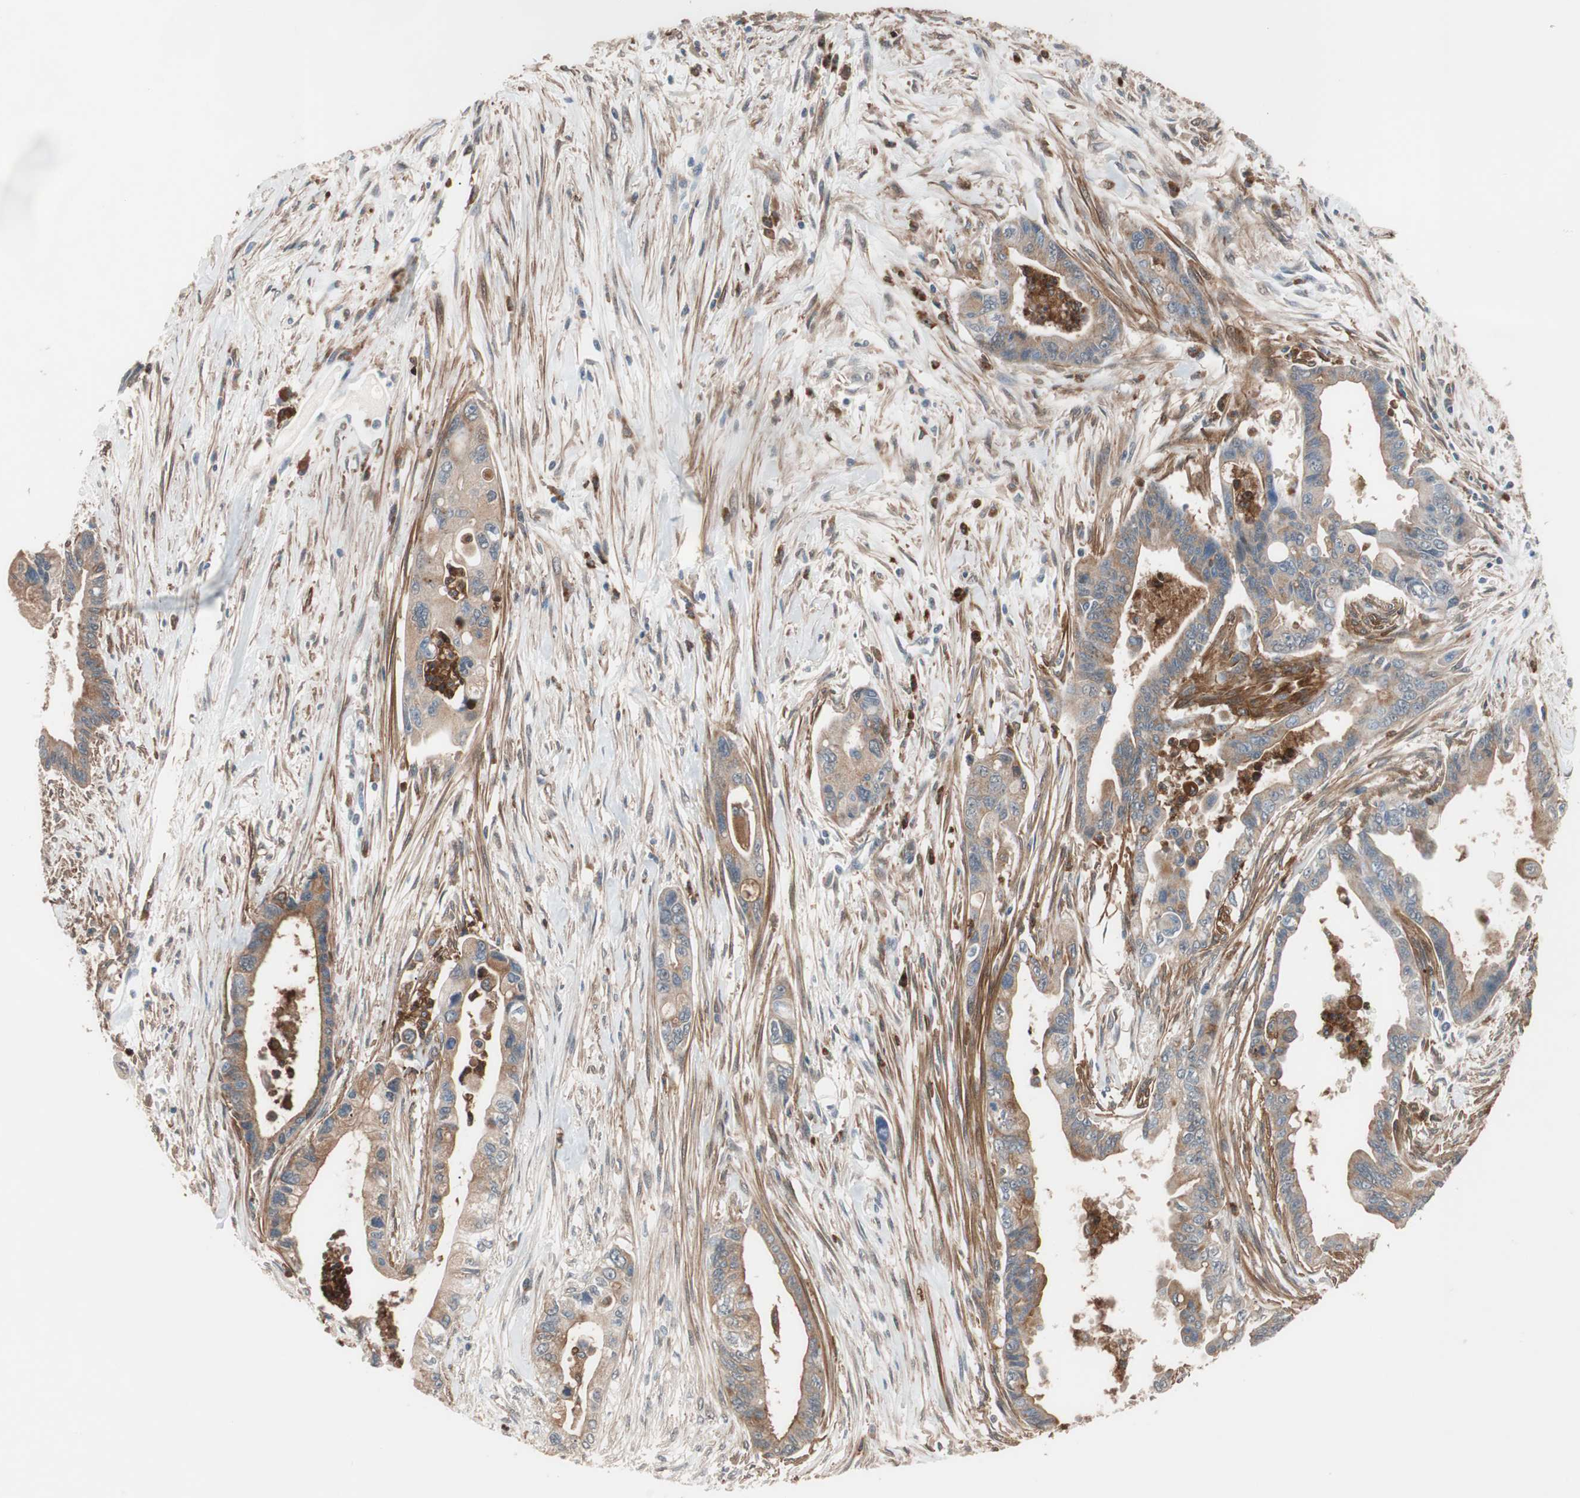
{"staining": {"intensity": "moderate", "quantity": ">75%", "location": "cytoplasmic/membranous"}, "tissue": "pancreatic cancer", "cell_type": "Tumor cells", "image_type": "cancer", "snomed": [{"axis": "morphology", "description": "Adenocarcinoma, NOS"}, {"axis": "topography", "description": "Pancreas"}], "caption": "Immunohistochemical staining of pancreatic cancer (adenocarcinoma) displays medium levels of moderate cytoplasmic/membranous protein expression in about >75% of tumor cells.", "gene": "LITAF", "patient": {"sex": "male", "age": 70}}